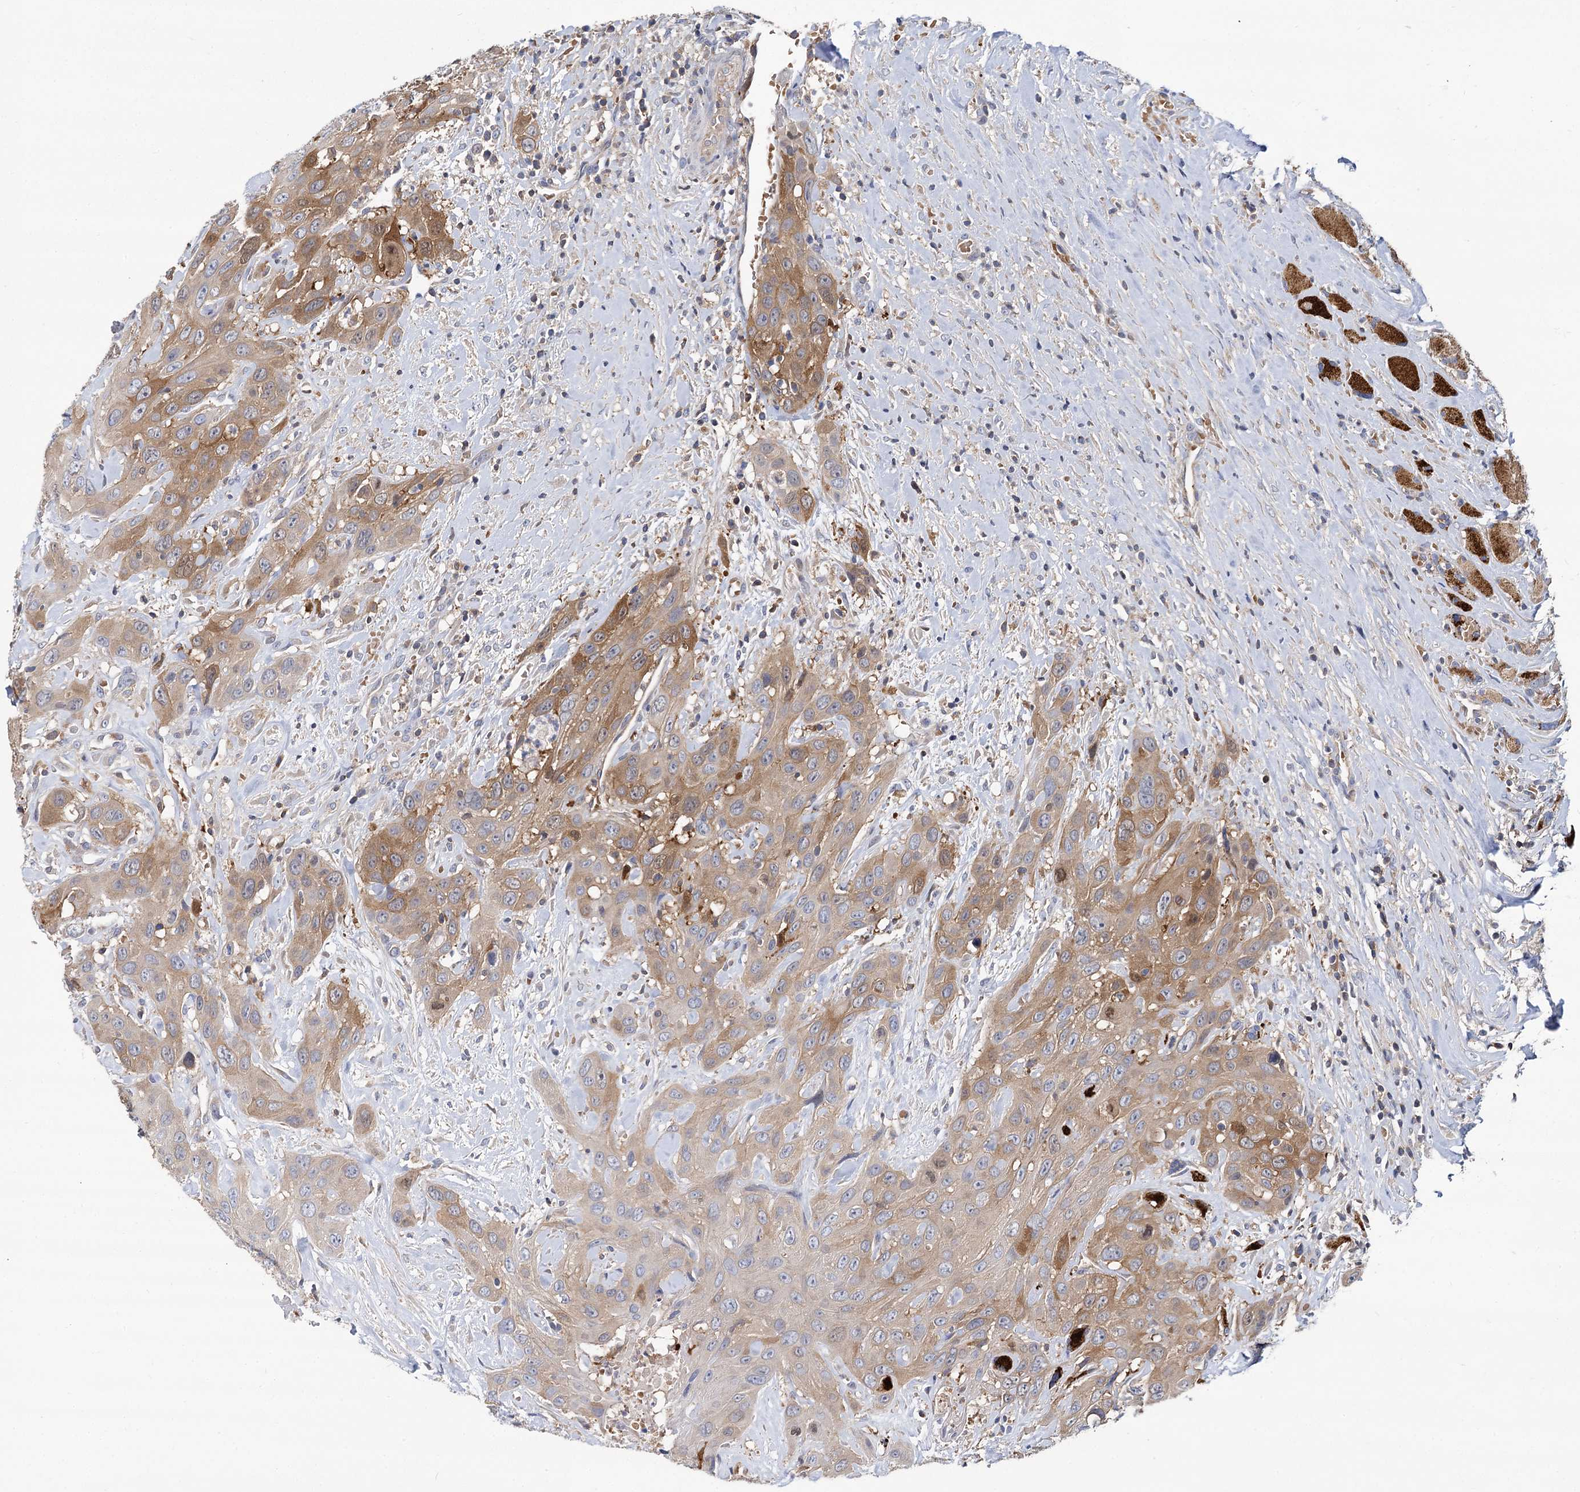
{"staining": {"intensity": "moderate", "quantity": ">75%", "location": "cytoplasmic/membranous"}, "tissue": "head and neck cancer", "cell_type": "Tumor cells", "image_type": "cancer", "snomed": [{"axis": "morphology", "description": "Squamous cell carcinoma, NOS"}, {"axis": "topography", "description": "Head-Neck"}], "caption": "A micrograph of head and neck cancer (squamous cell carcinoma) stained for a protein displays moderate cytoplasmic/membranous brown staining in tumor cells. The staining was performed using DAB to visualize the protein expression in brown, while the nuclei were stained in blue with hematoxylin (Magnification: 20x).", "gene": "GCLC", "patient": {"sex": "male", "age": 81}}